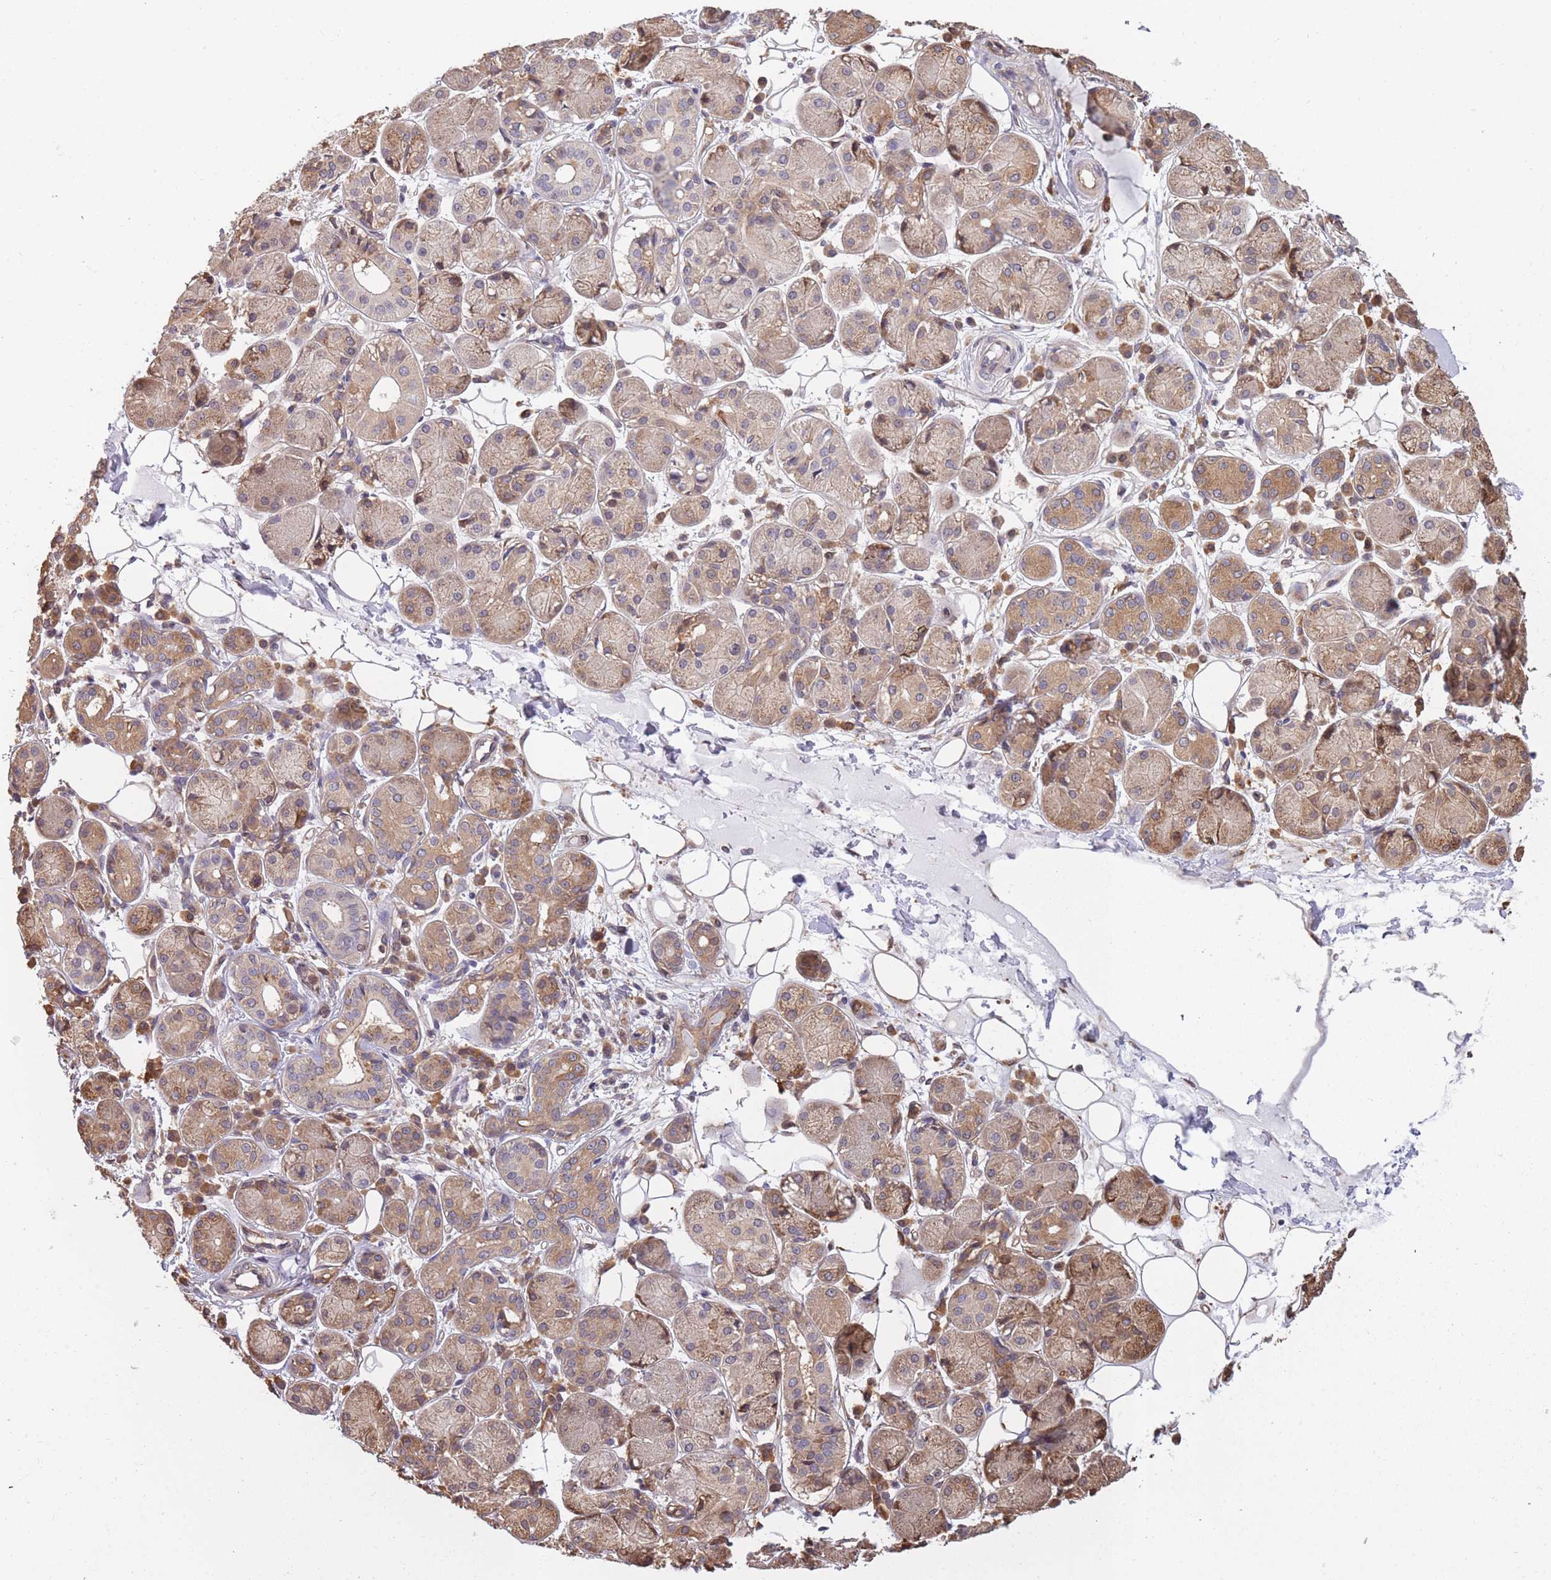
{"staining": {"intensity": "moderate", "quantity": ">75%", "location": "cytoplasmic/membranous"}, "tissue": "salivary gland", "cell_type": "Glandular cells", "image_type": "normal", "snomed": [{"axis": "morphology", "description": "Squamous cell carcinoma, NOS"}, {"axis": "topography", "description": "Skin"}, {"axis": "topography", "description": "Head-Neck"}], "caption": "Immunohistochemistry histopathology image of unremarkable salivary gland: human salivary gland stained using IHC shows medium levels of moderate protein expression localized specifically in the cytoplasmic/membranous of glandular cells, appearing as a cytoplasmic/membranous brown color.", "gene": "ARL13B", "patient": {"sex": "male", "age": 80}}